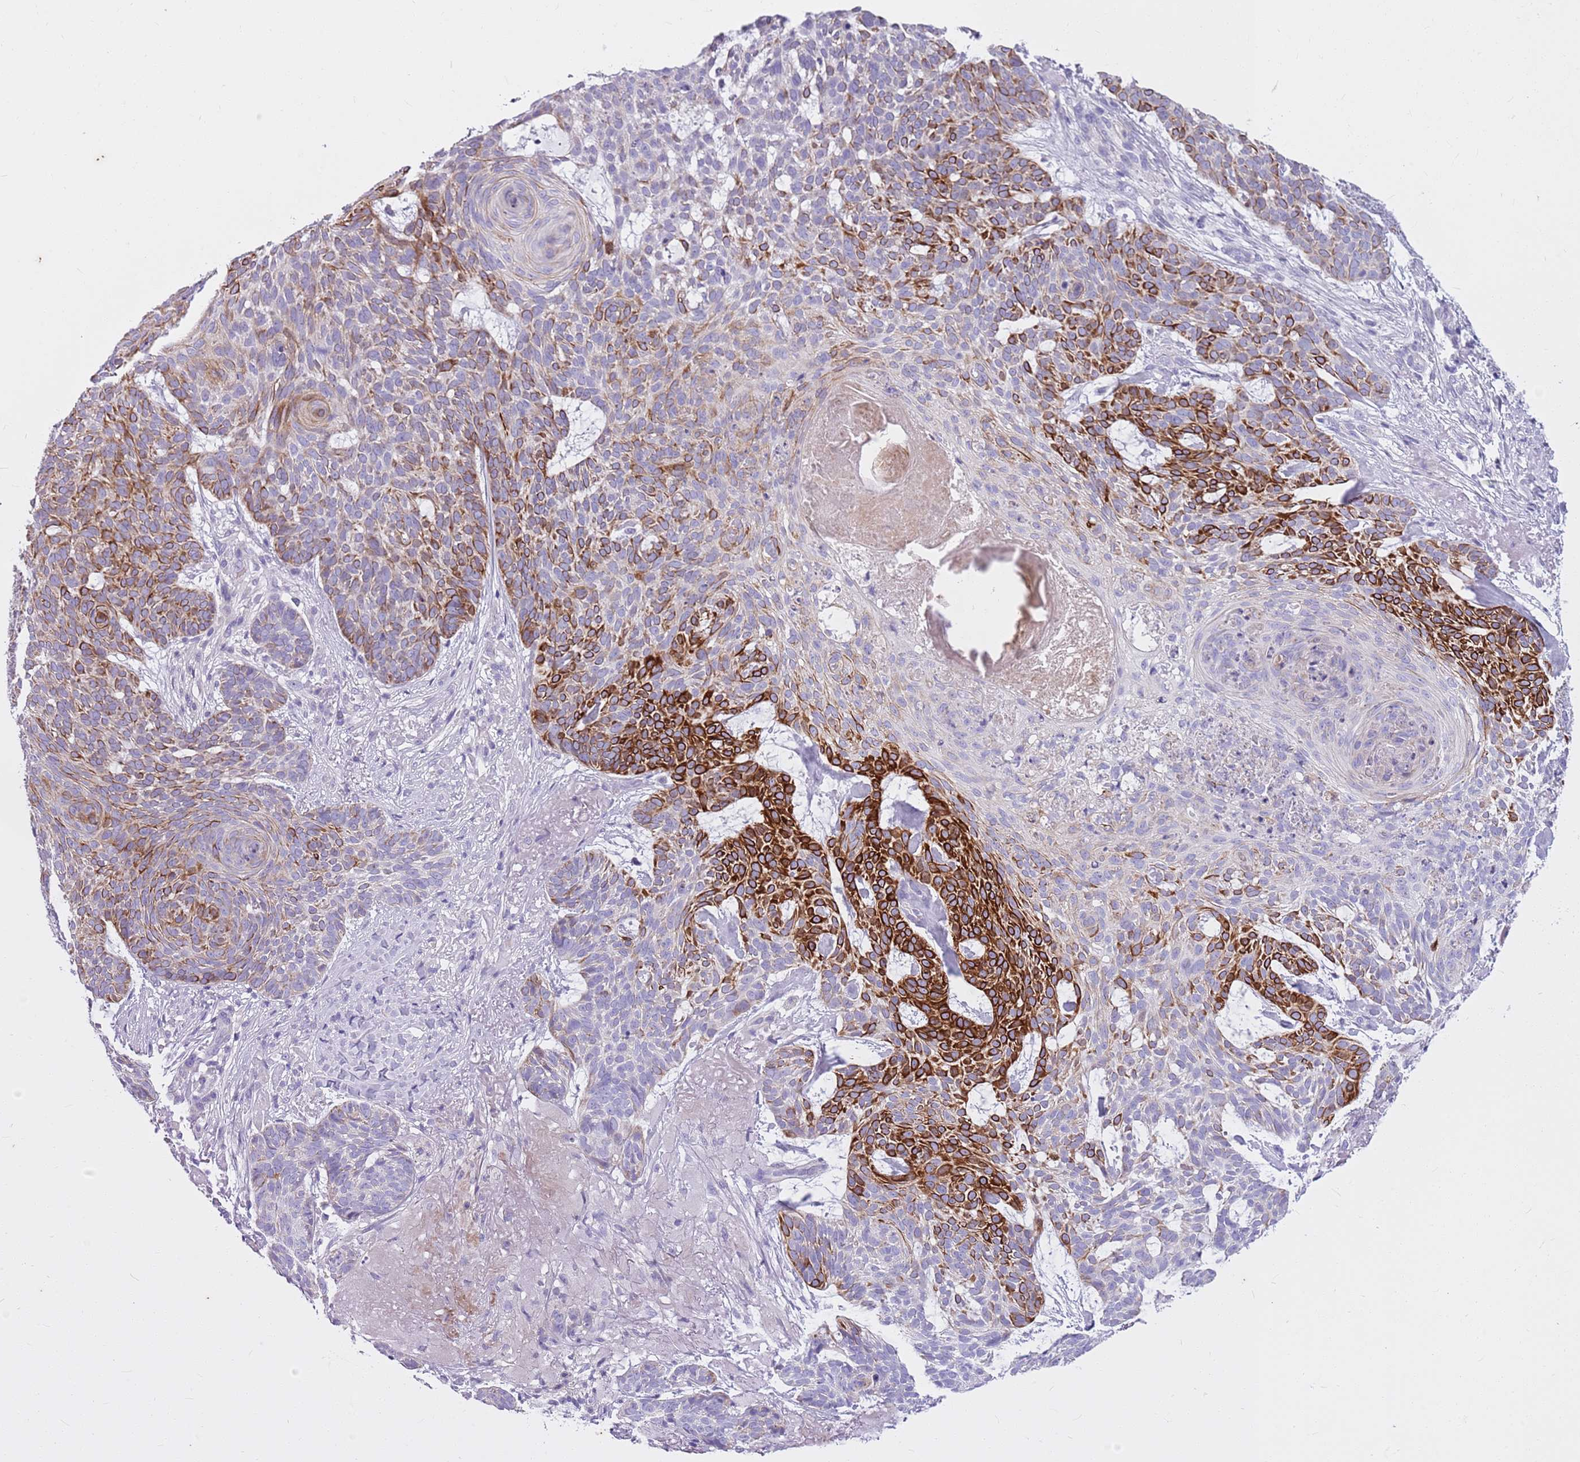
{"staining": {"intensity": "strong", "quantity": "25%-75%", "location": "cytoplasmic/membranous"}, "tissue": "skin cancer", "cell_type": "Tumor cells", "image_type": "cancer", "snomed": [{"axis": "morphology", "description": "Basal cell carcinoma"}, {"axis": "topography", "description": "Skin"}], "caption": "Immunohistochemistry (DAB) staining of human skin basal cell carcinoma shows strong cytoplasmic/membranous protein positivity in approximately 25%-75% of tumor cells.", "gene": "CNPPD1", "patient": {"sex": "female", "age": 89}}